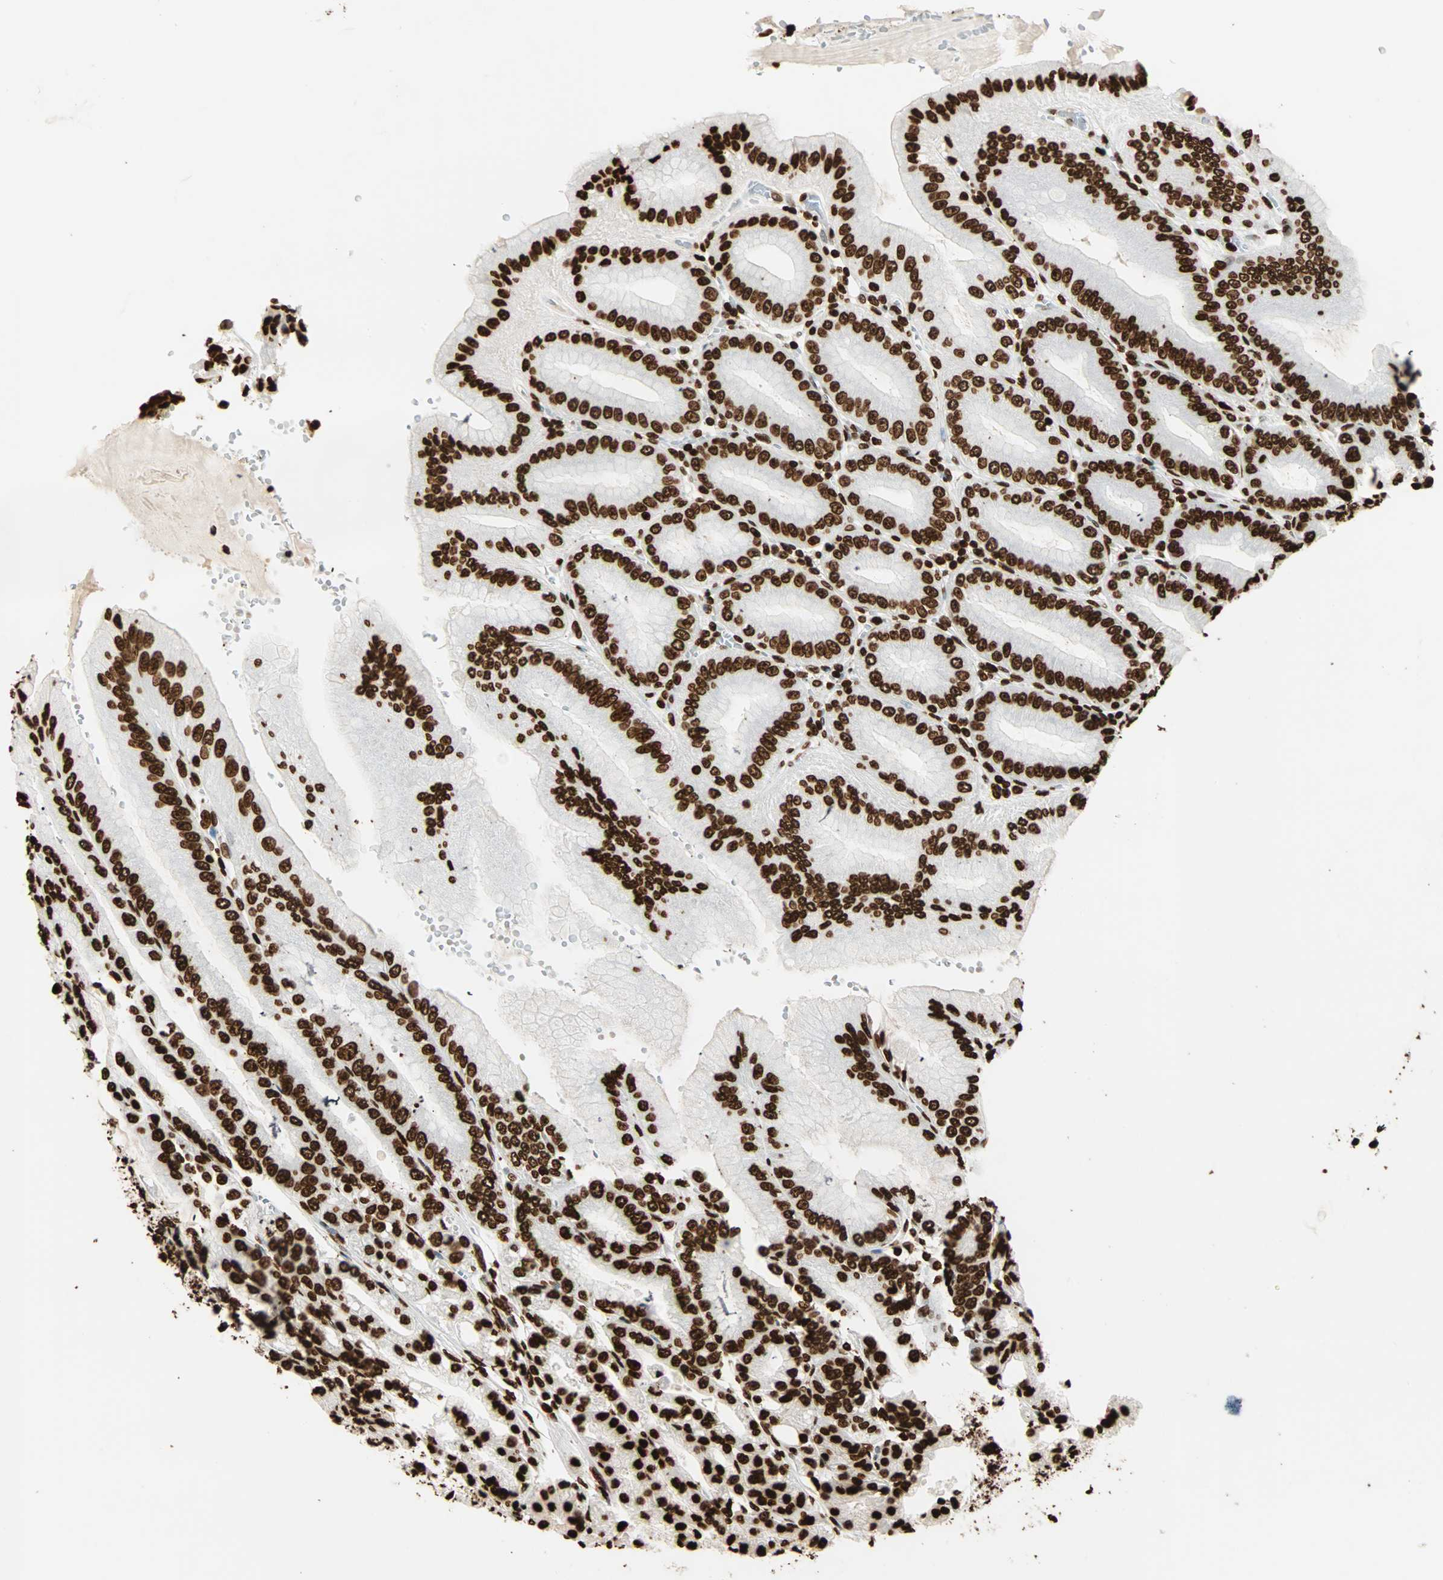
{"staining": {"intensity": "strong", "quantity": ">75%", "location": "nuclear"}, "tissue": "stomach", "cell_type": "Glandular cells", "image_type": "normal", "snomed": [{"axis": "morphology", "description": "Normal tissue, NOS"}, {"axis": "topography", "description": "Stomach, lower"}], "caption": "IHC (DAB) staining of normal stomach exhibits strong nuclear protein expression in about >75% of glandular cells.", "gene": "GLI2", "patient": {"sex": "male", "age": 71}}